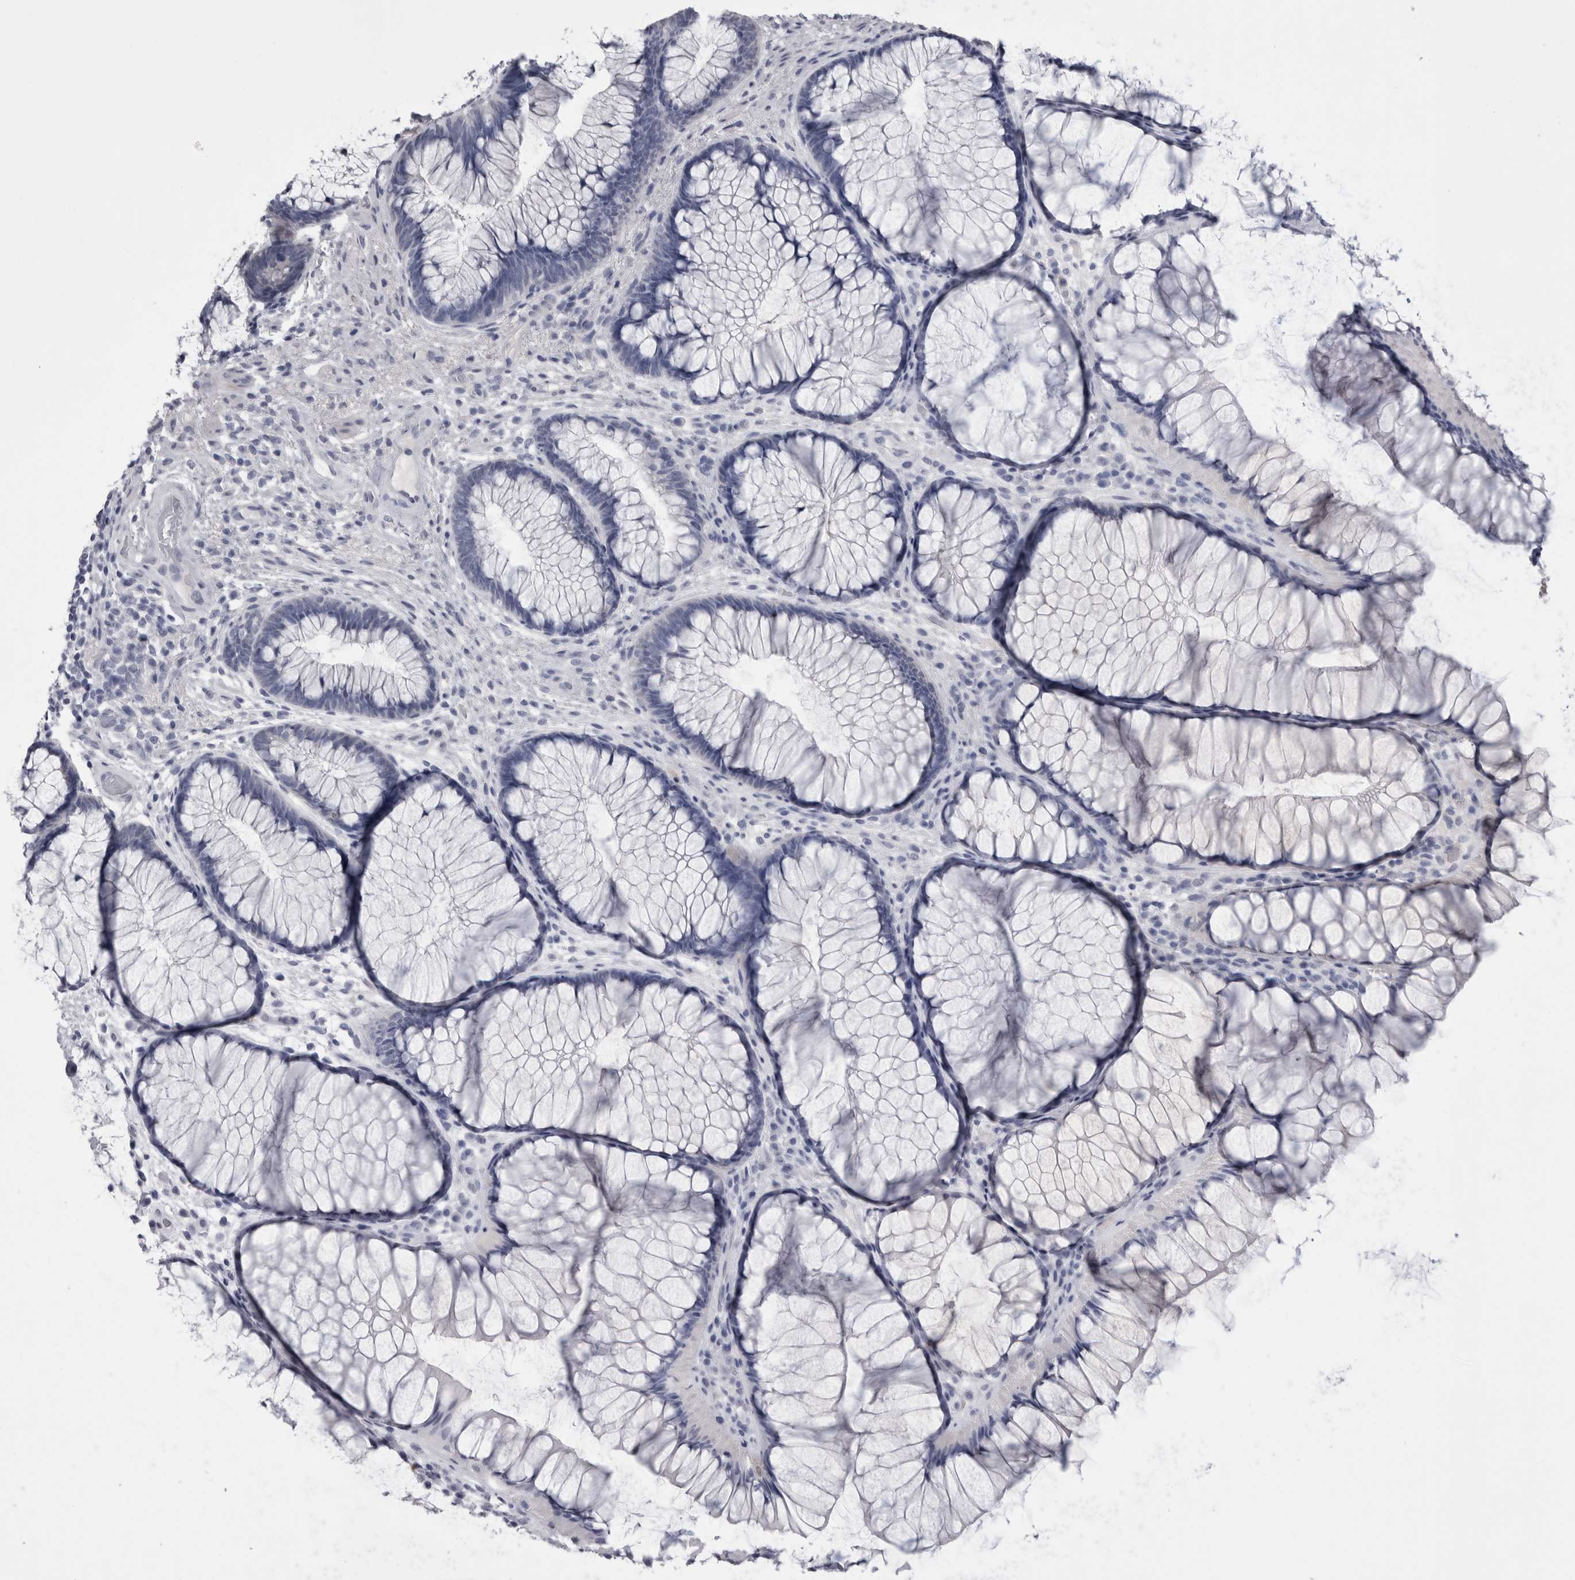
{"staining": {"intensity": "negative", "quantity": "none", "location": "none"}, "tissue": "rectum", "cell_type": "Glandular cells", "image_type": "normal", "snomed": [{"axis": "morphology", "description": "Normal tissue, NOS"}, {"axis": "topography", "description": "Rectum"}], "caption": "Immunohistochemistry of unremarkable rectum reveals no expression in glandular cells. (DAB (3,3'-diaminobenzidine) immunohistochemistry, high magnification).", "gene": "AFMID", "patient": {"sex": "male", "age": 51}}